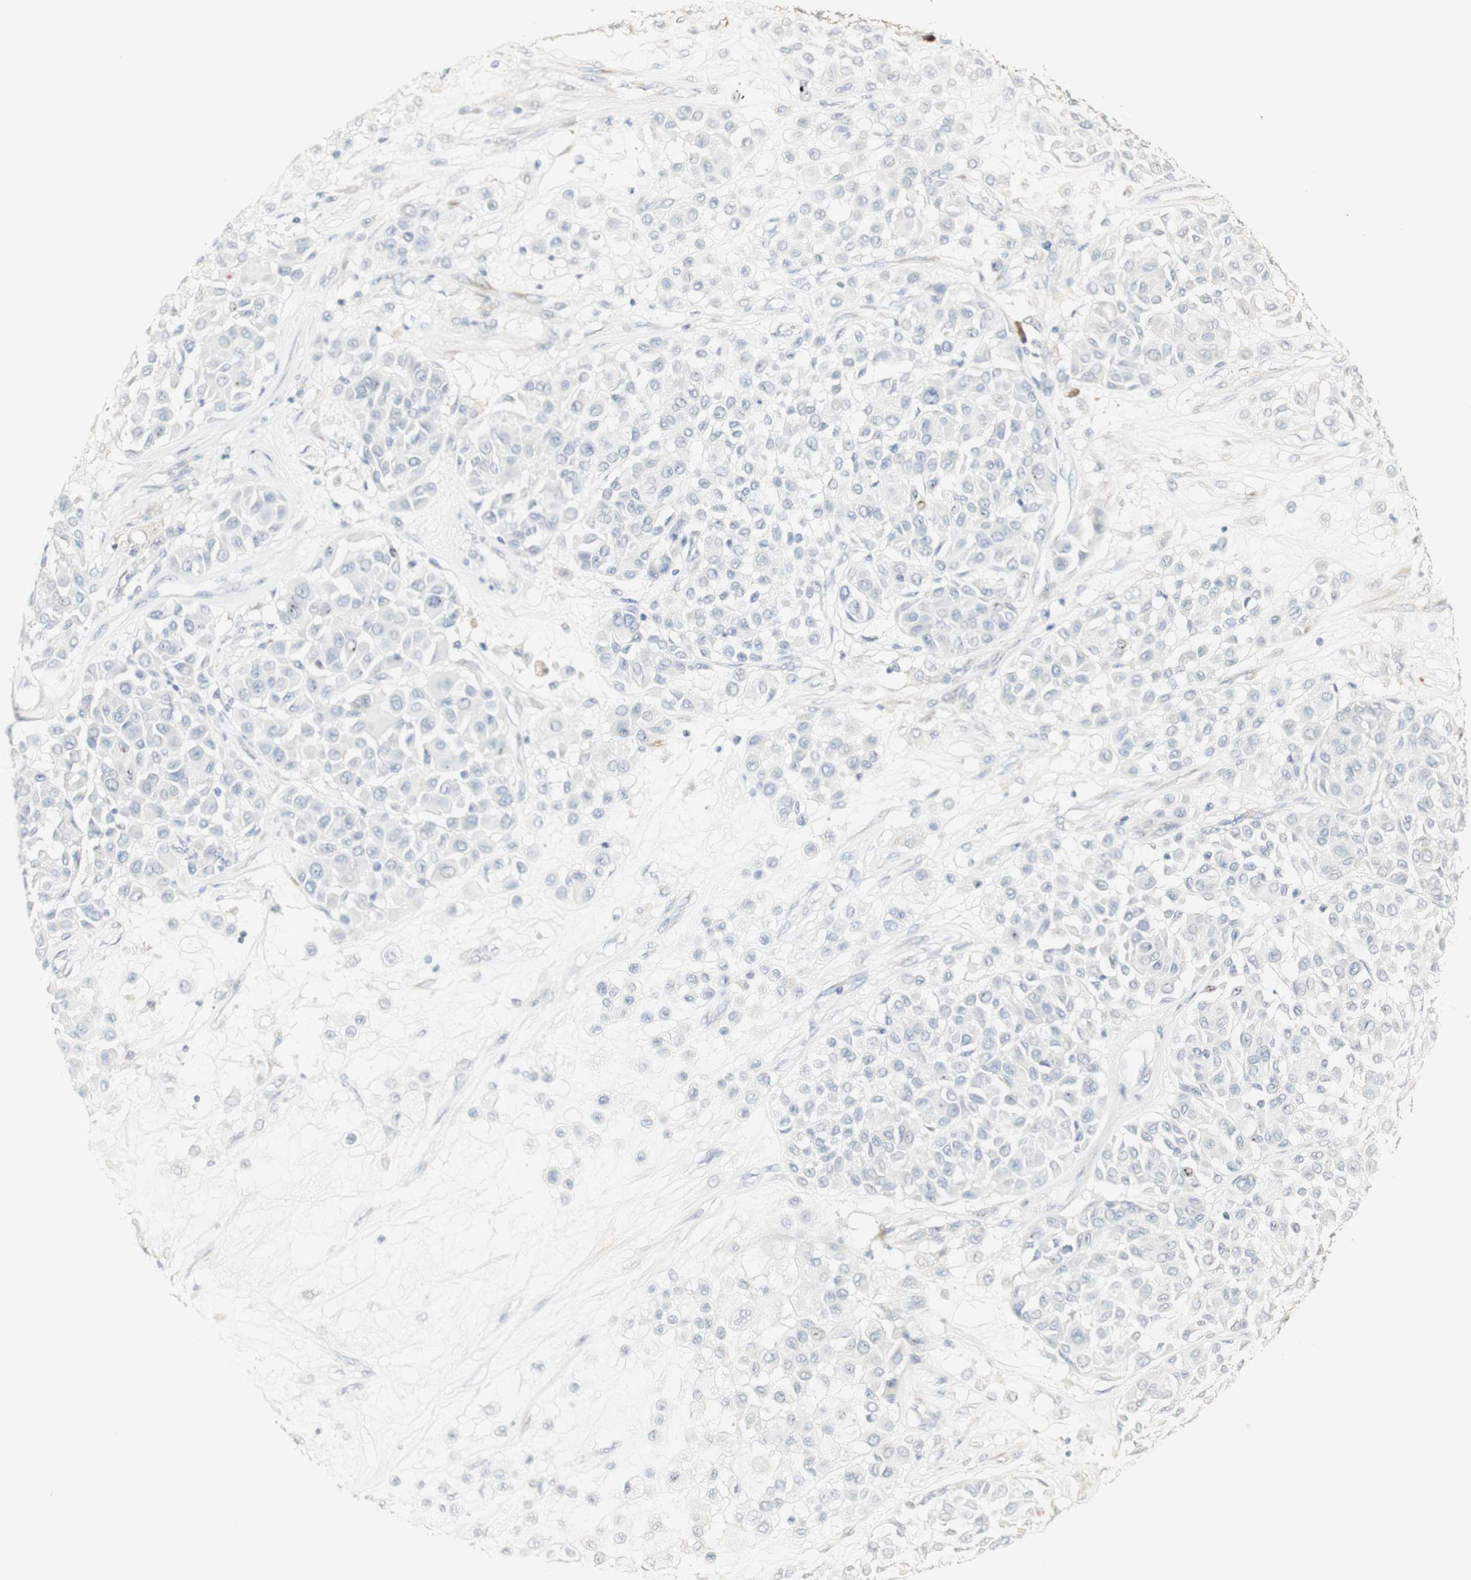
{"staining": {"intensity": "negative", "quantity": "none", "location": "none"}, "tissue": "melanoma", "cell_type": "Tumor cells", "image_type": "cancer", "snomed": [{"axis": "morphology", "description": "Malignant melanoma, Metastatic site"}, {"axis": "topography", "description": "Soft tissue"}], "caption": "Immunohistochemistry image of neoplastic tissue: human malignant melanoma (metastatic site) stained with DAB (3,3'-diaminobenzidine) demonstrates no significant protein positivity in tumor cells.", "gene": "FMO3", "patient": {"sex": "male", "age": 41}}